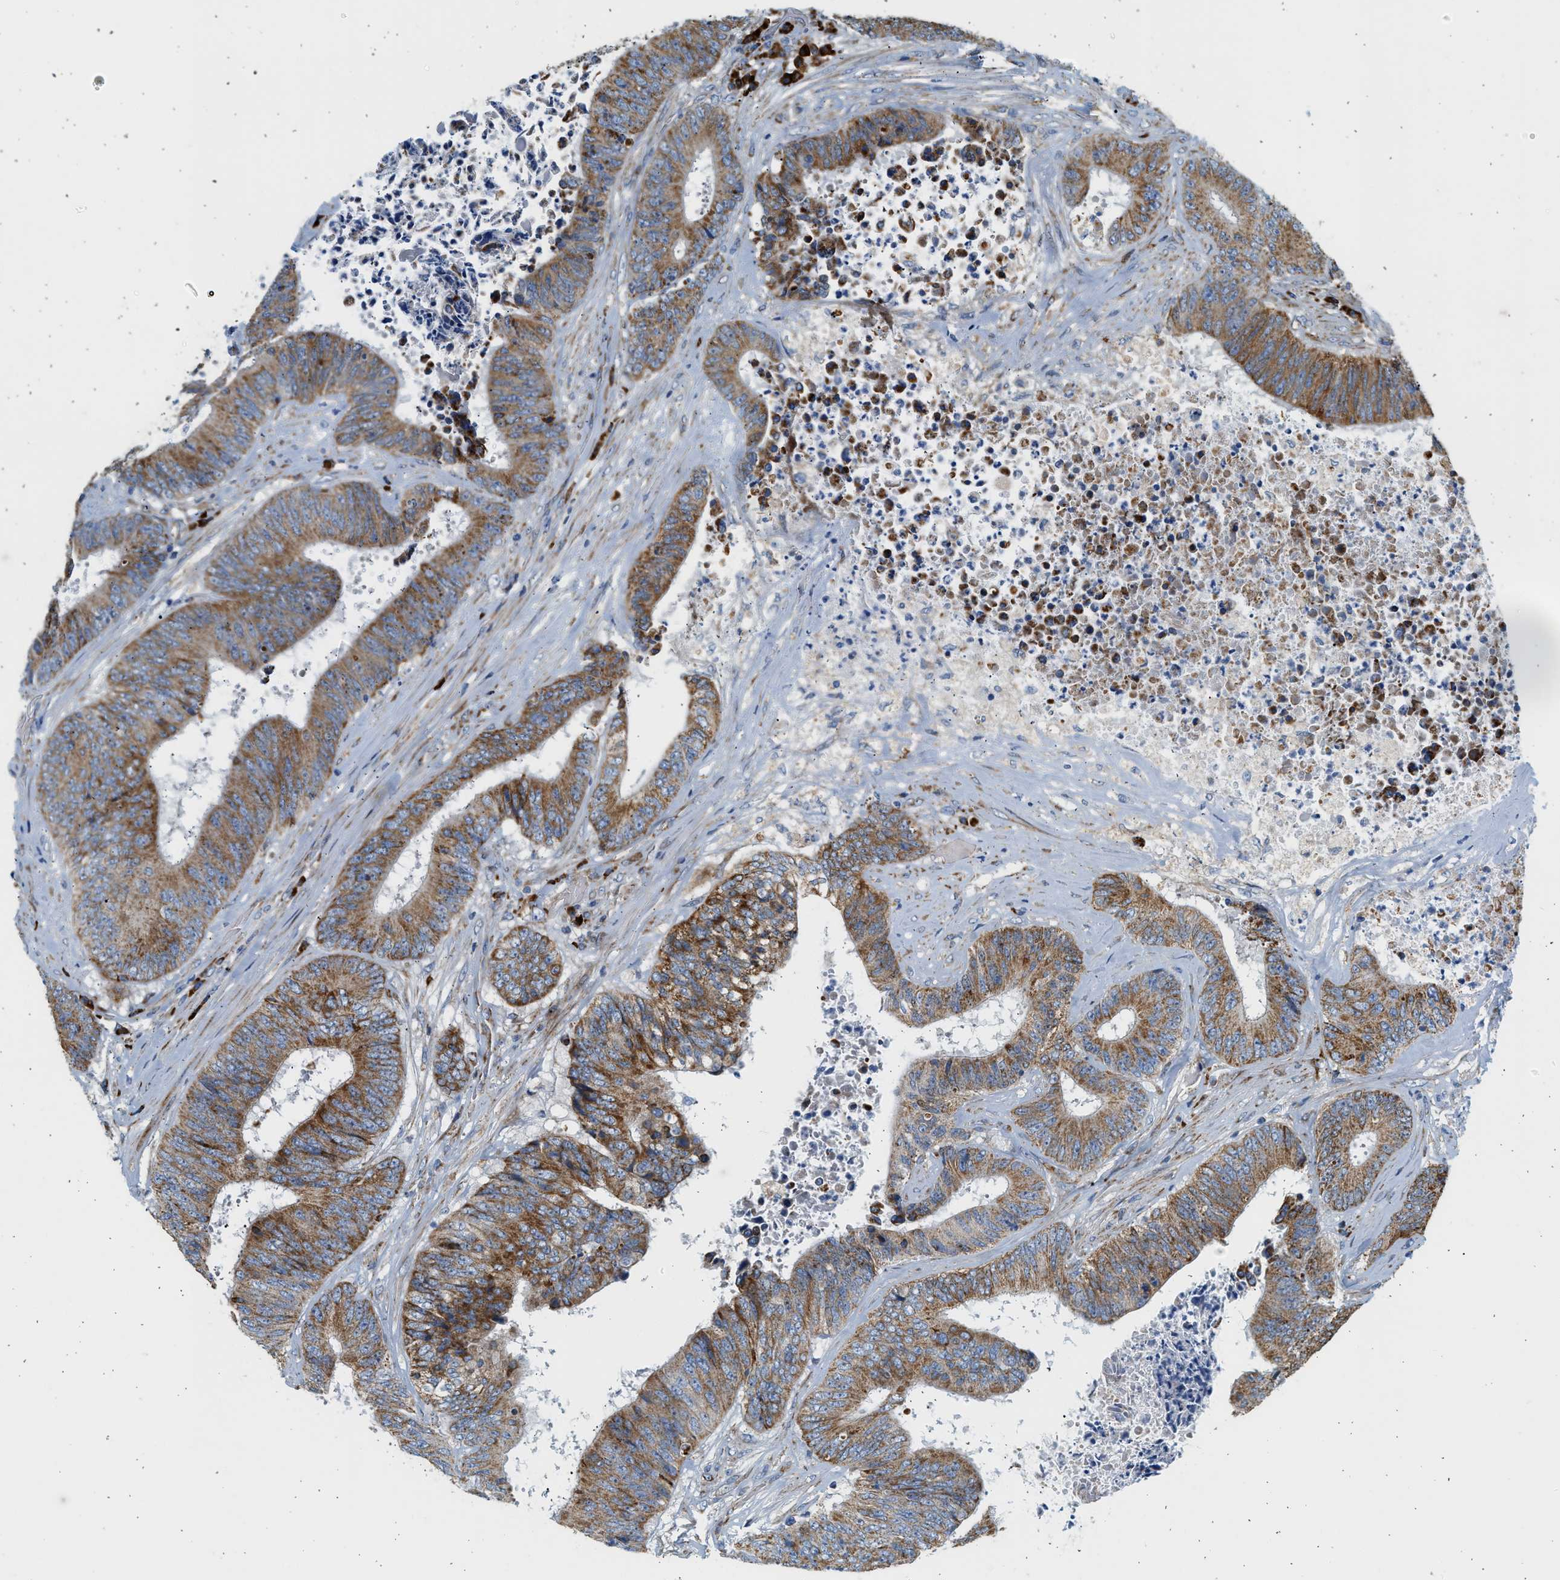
{"staining": {"intensity": "moderate", "quantity": ">75%", "location": "cytoplasmic/membranous"}, "tissue": "colorectal cancer", "cell_type": "Tumor cells", "image_type": "cancer", "snomed": [{"axis": "morphology", "description": "Adenocarcinoma, NOS"}, {"axis": "topography", "description": "Rectum"}], "caption": "Human colorectal adenocarcinoma stained with a protein marker exhibits moderate staining in tumor cells.", "gene": "KCNMB3", "patient": {"sex": "male", "age": 72}}